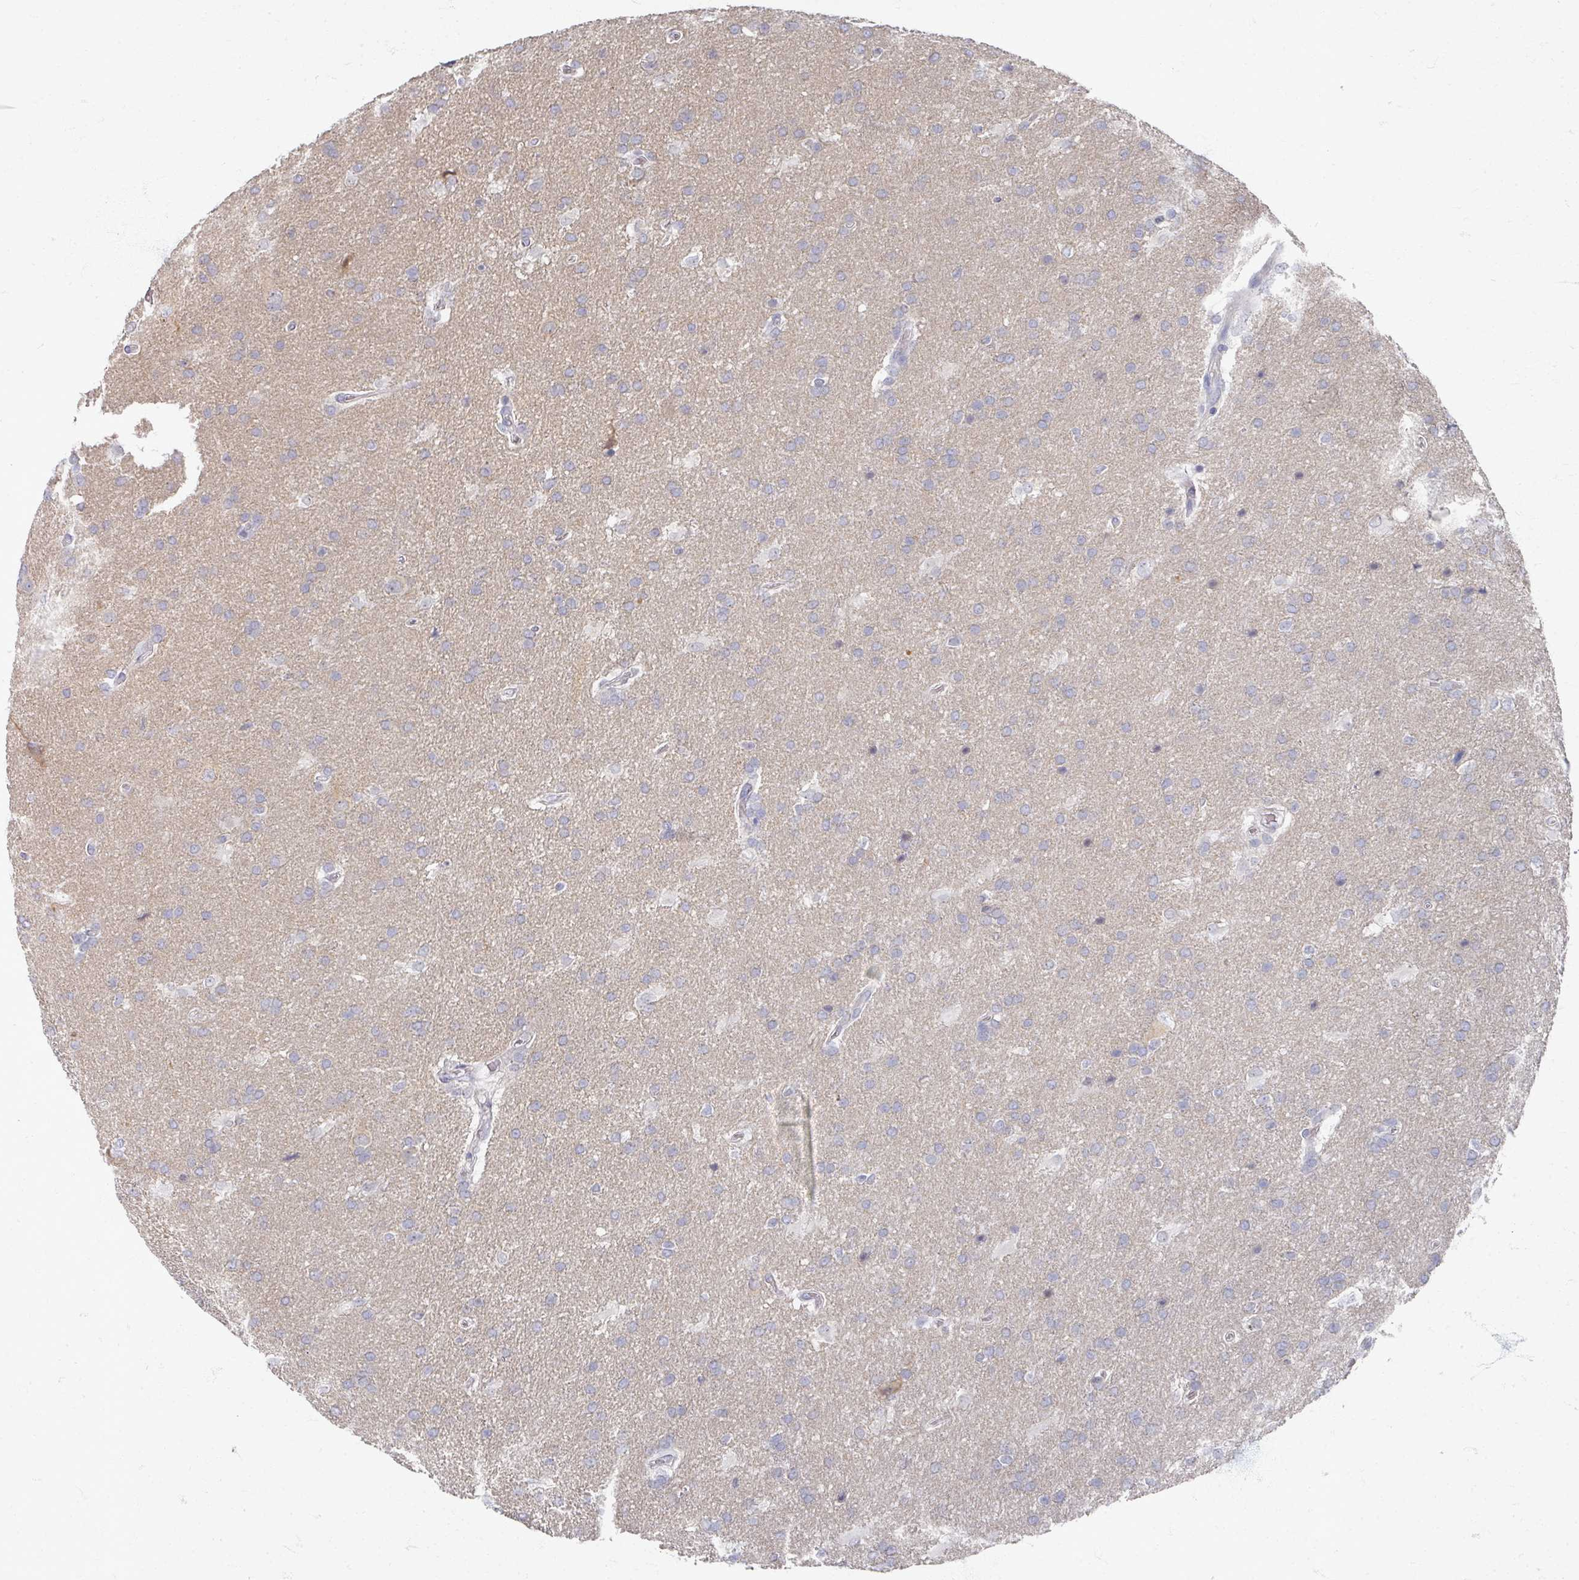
{"staining": {"intensity": "weak", "quantity": "25%-75%", "location": "cytoplasmic/membranous"}, "tissue": "glioma", "cell_type": "Tumor cells", "image_type": "cancer", "snomed": [{"axis": "morphology", "description": "Glioma, malignant, High grade"}, {"axis": "topography", "description": "Brain"}], "caption": "DAB immunohistochemical staining of human glioma reveals weak cytoplasmic/membranous protein expression in approximately 25%-75% of tumor cells. (IHC, brightfield microscopy, high magnification).", "gene": "TTYH3", "patient": {"sex": "male", "age": 56}}